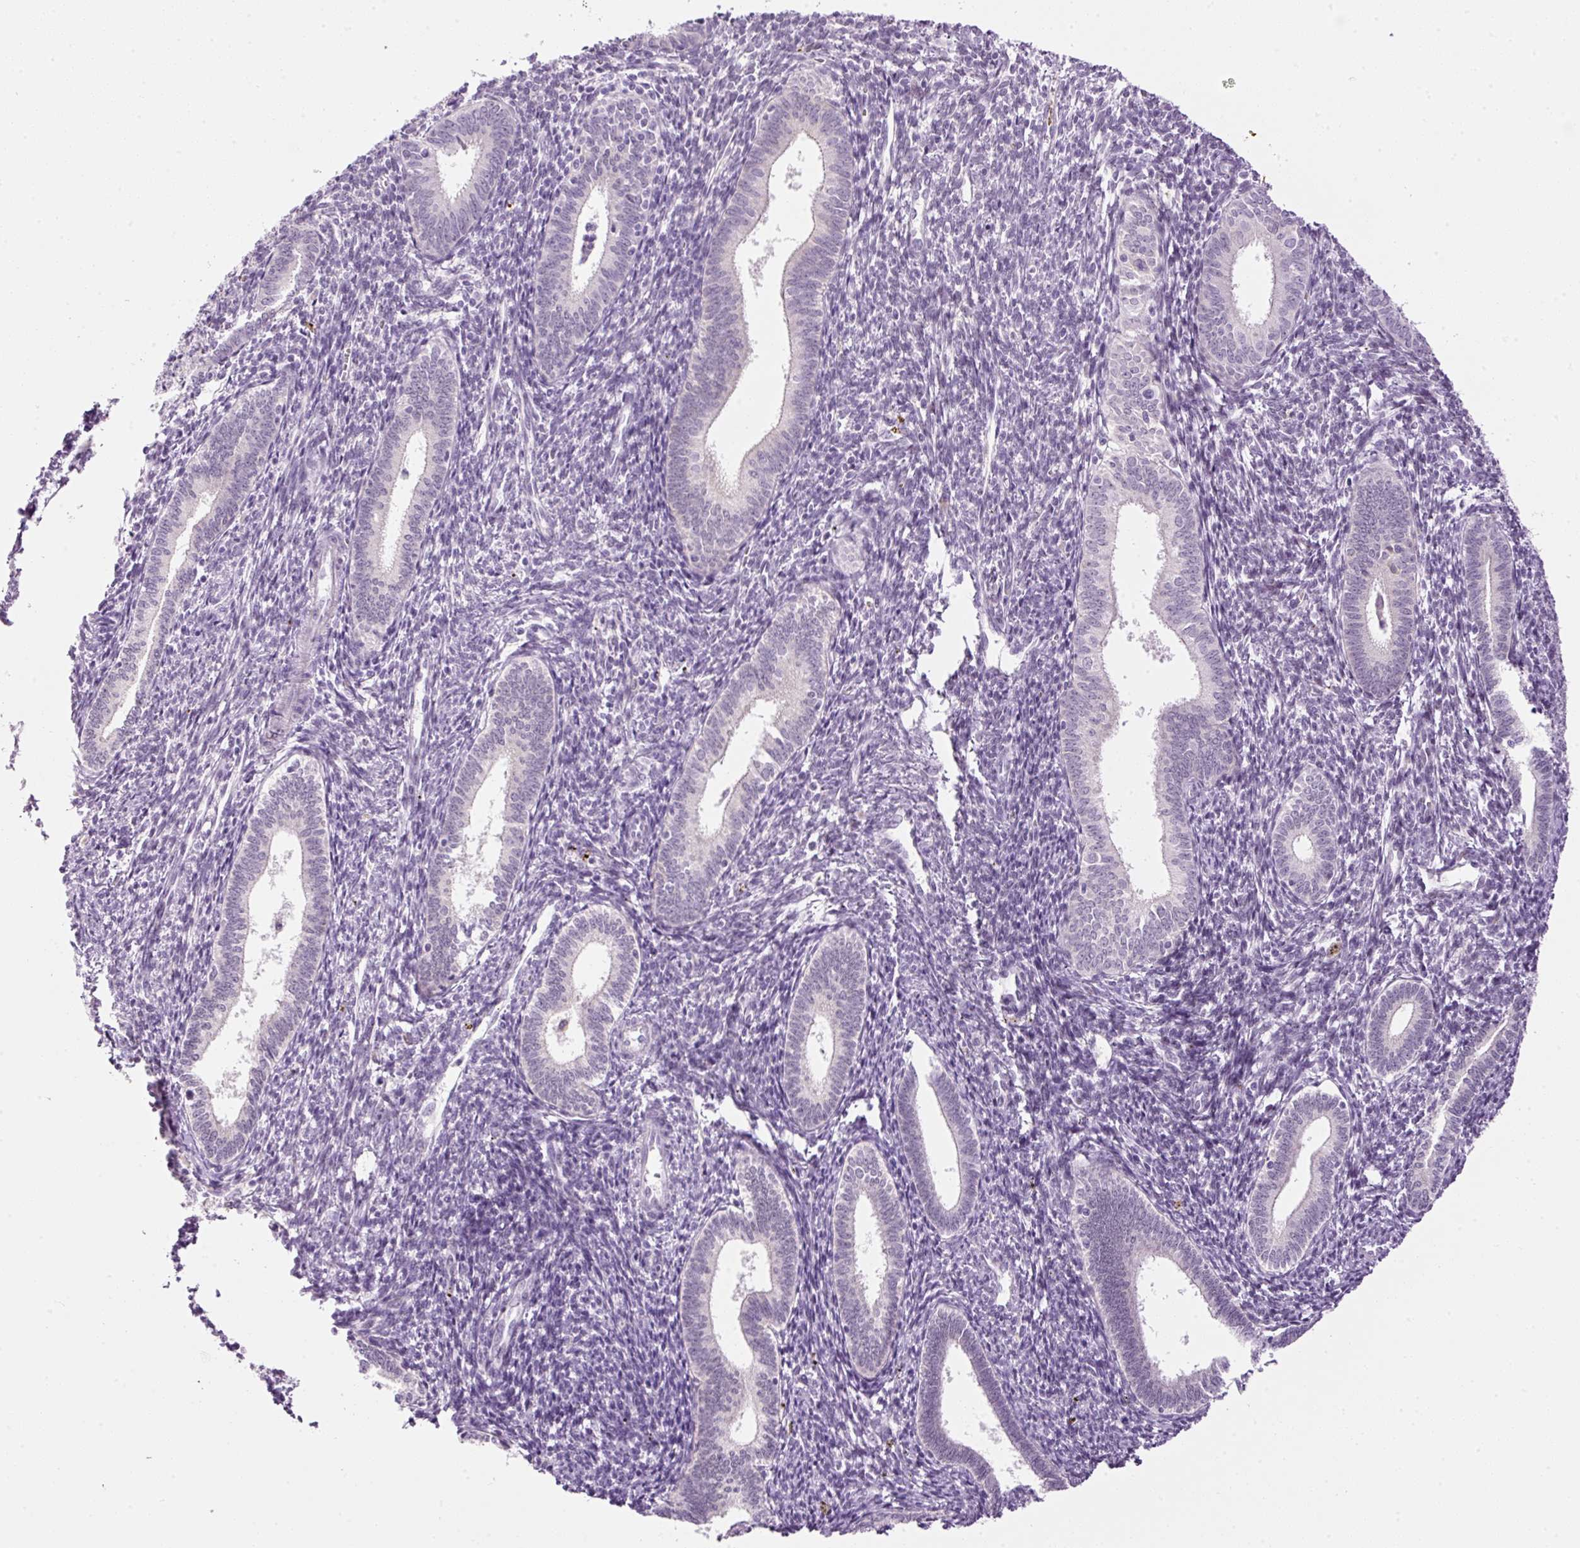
{"staining": {"intensity": "negative", "quantity": "none", "location": "none"}, "tissue": "endometrium", "cell_type": "Cells in endometrial stroma", "image_type": "normal", "snomed": [{"axis": "morphology", "description": "Normal tissue, NOS"}, {"axis": "topography", "description": "Endometrium"}], "caption": "DAB (3,3'-diaminobenzidine) immunohistochemical staining of normal endometrium displays no significant staining in cells in endometrial stroma. The staining is performed using DAB brown chromogen with nuclei counter-stained in using hematoxylin.", "gene": "SRC", "patient": {"sex": "female", "age": 41}}